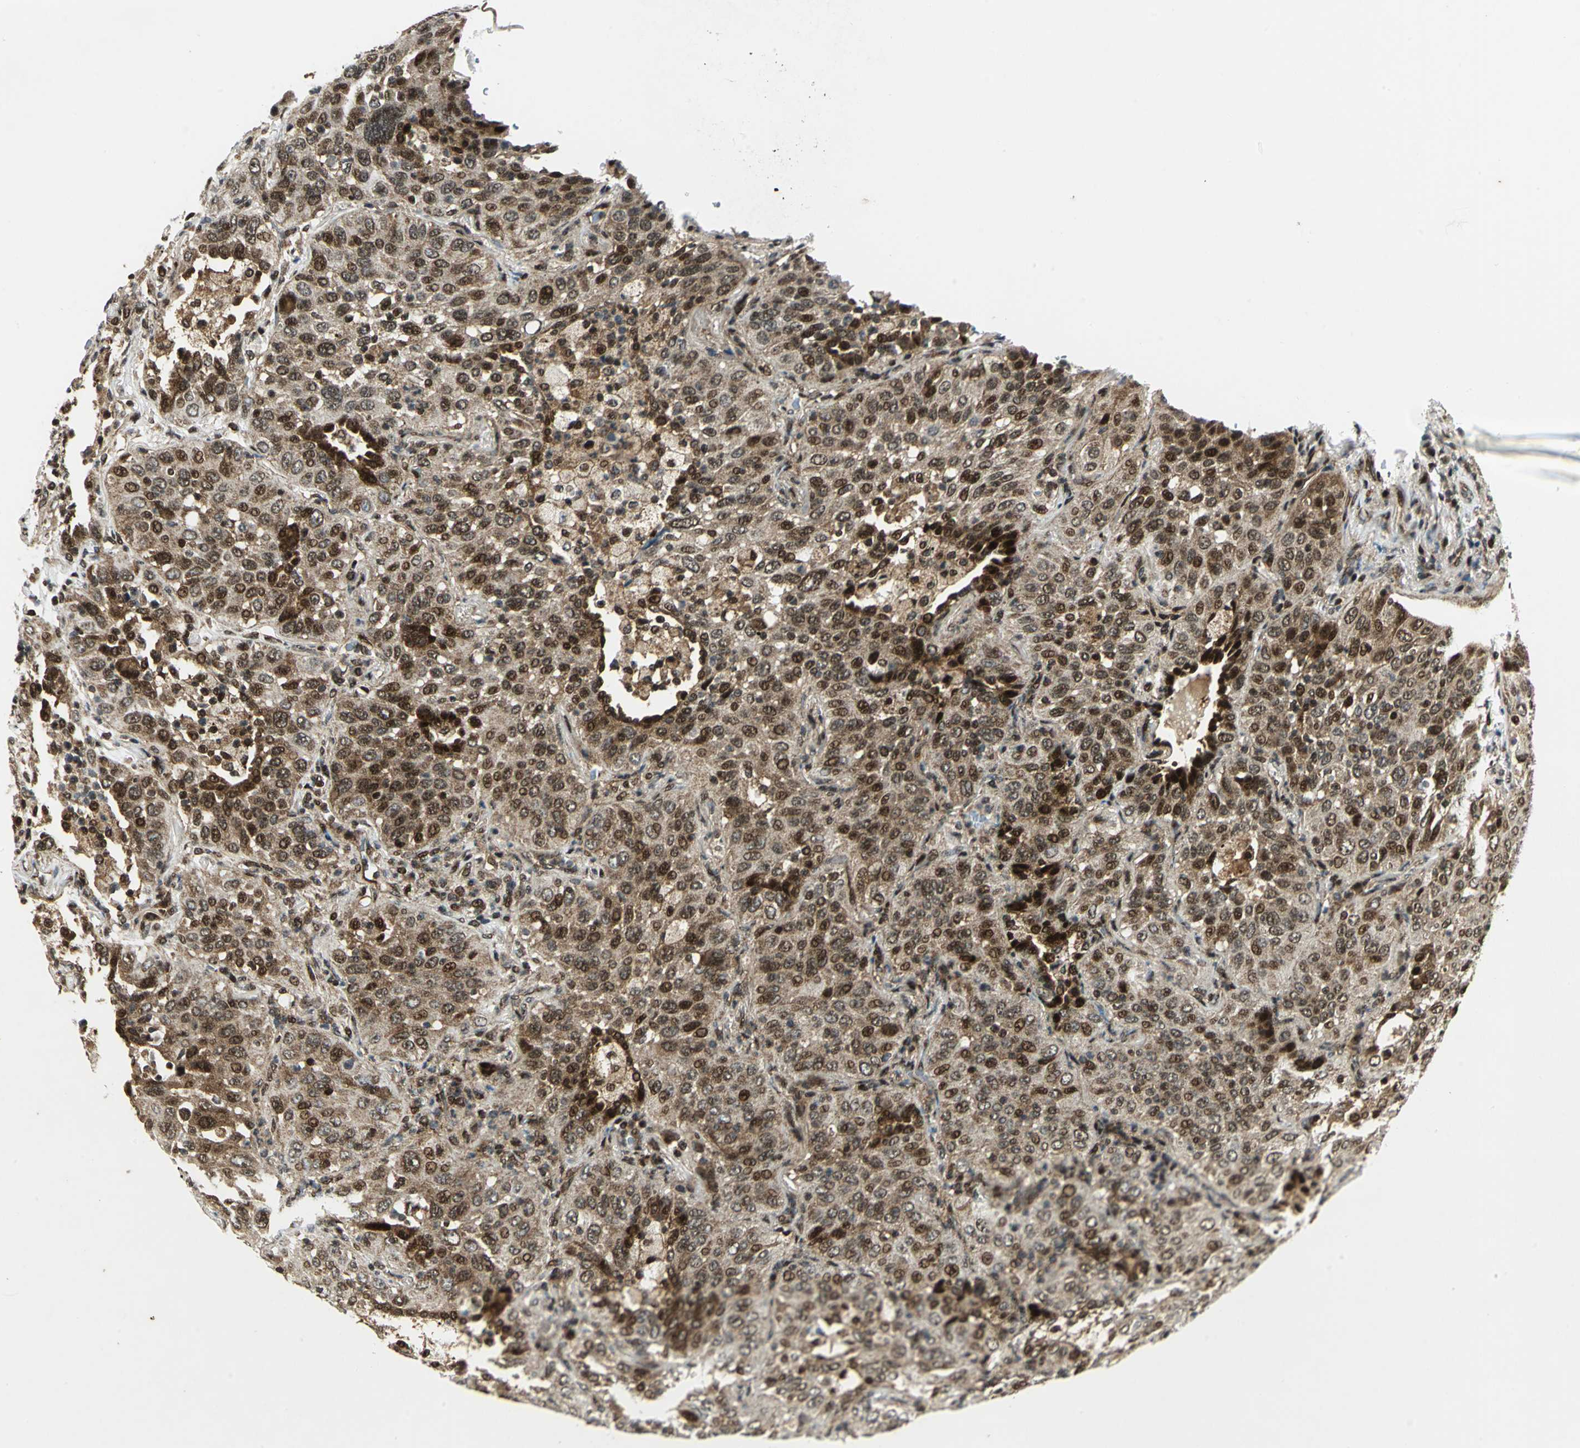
{"staining": {"intensity": "moderate", "quantity": ">75%", "location": "cytoplasmic/membranous,nuclear"}, "tissue": "lung cancer", "cell_type": "Tumor cells", "image_type": "cancer", "snomed": [{"axis": "morphology", "description": "Squamous cell carcinoma, NOS"}, {"axis": "topography", "description": "Lung"}], "caption": "Lung squamous cell carcinoma stained with IHC displays moderate cytoplasmic/membranous and nuclear positivity in approximately >75% of tumor cells. The staining is performed using DAB (3,3'-diaminobenzidine) brown chromogen to label protein expression. The nuclei are counter-stained blue using hematoxylin.", "gene": "COPS5", "patient": {"sex": "female", "age": 67}}